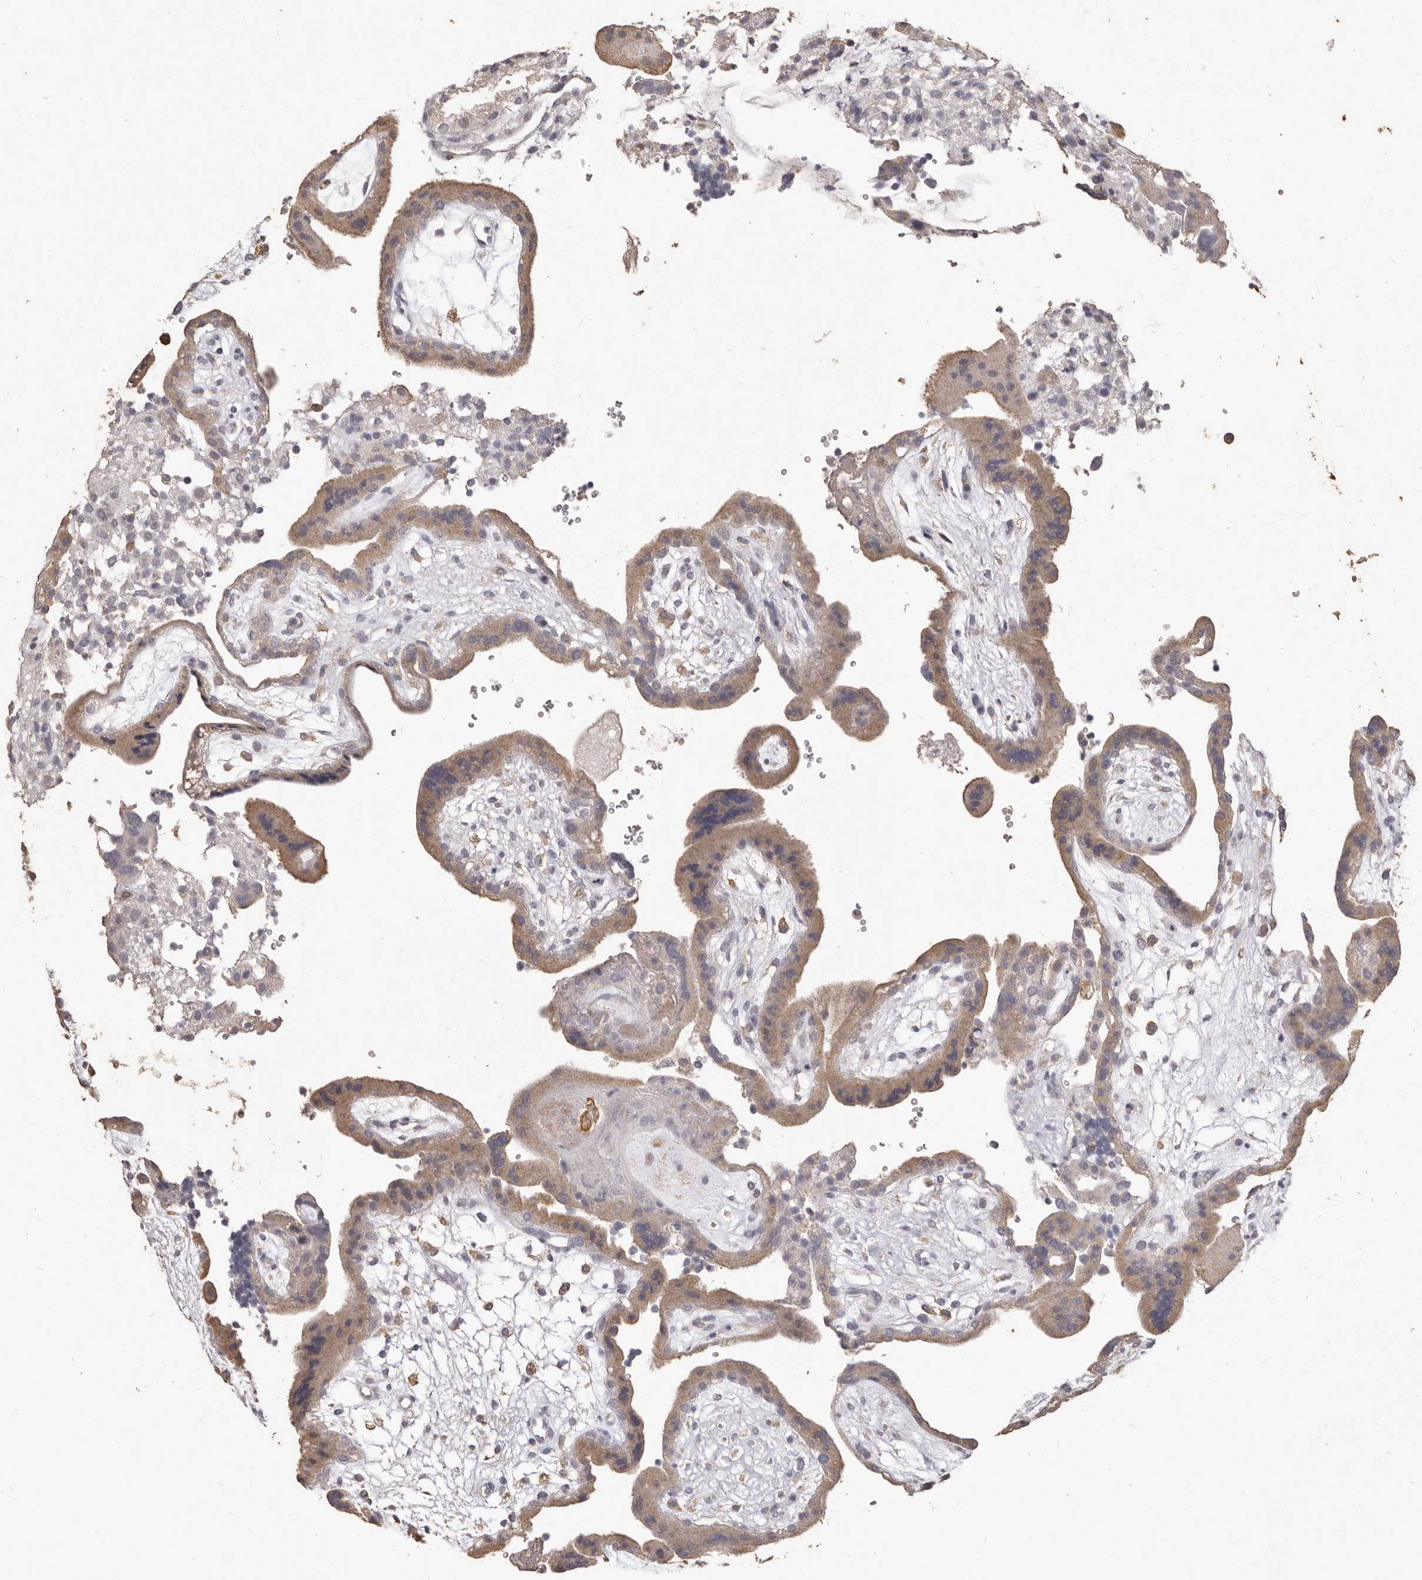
{"staining": {"intensity": "moderate", "quantity": ">75%", "location": "cytoplasmic/membranous"}, "tissue": "placenta", "cell_type": "Trophoblastic cells", "image_type": "normal", "snomed": [{"axis": "morphology", "description": "Normal tissue, NOS"}, {"axis": "topography", "description": "Placenta"}], "caption": "Protein analysis of benign placenta shows moderate cytoplasmic/membranous expression in approximately >75% of trophoblastic cells. Ihc stains the protein of interest in brown and the nuclei are stained blue.", "gene": "PRSS27", "patient": {"sex": "female", "age": 18}}